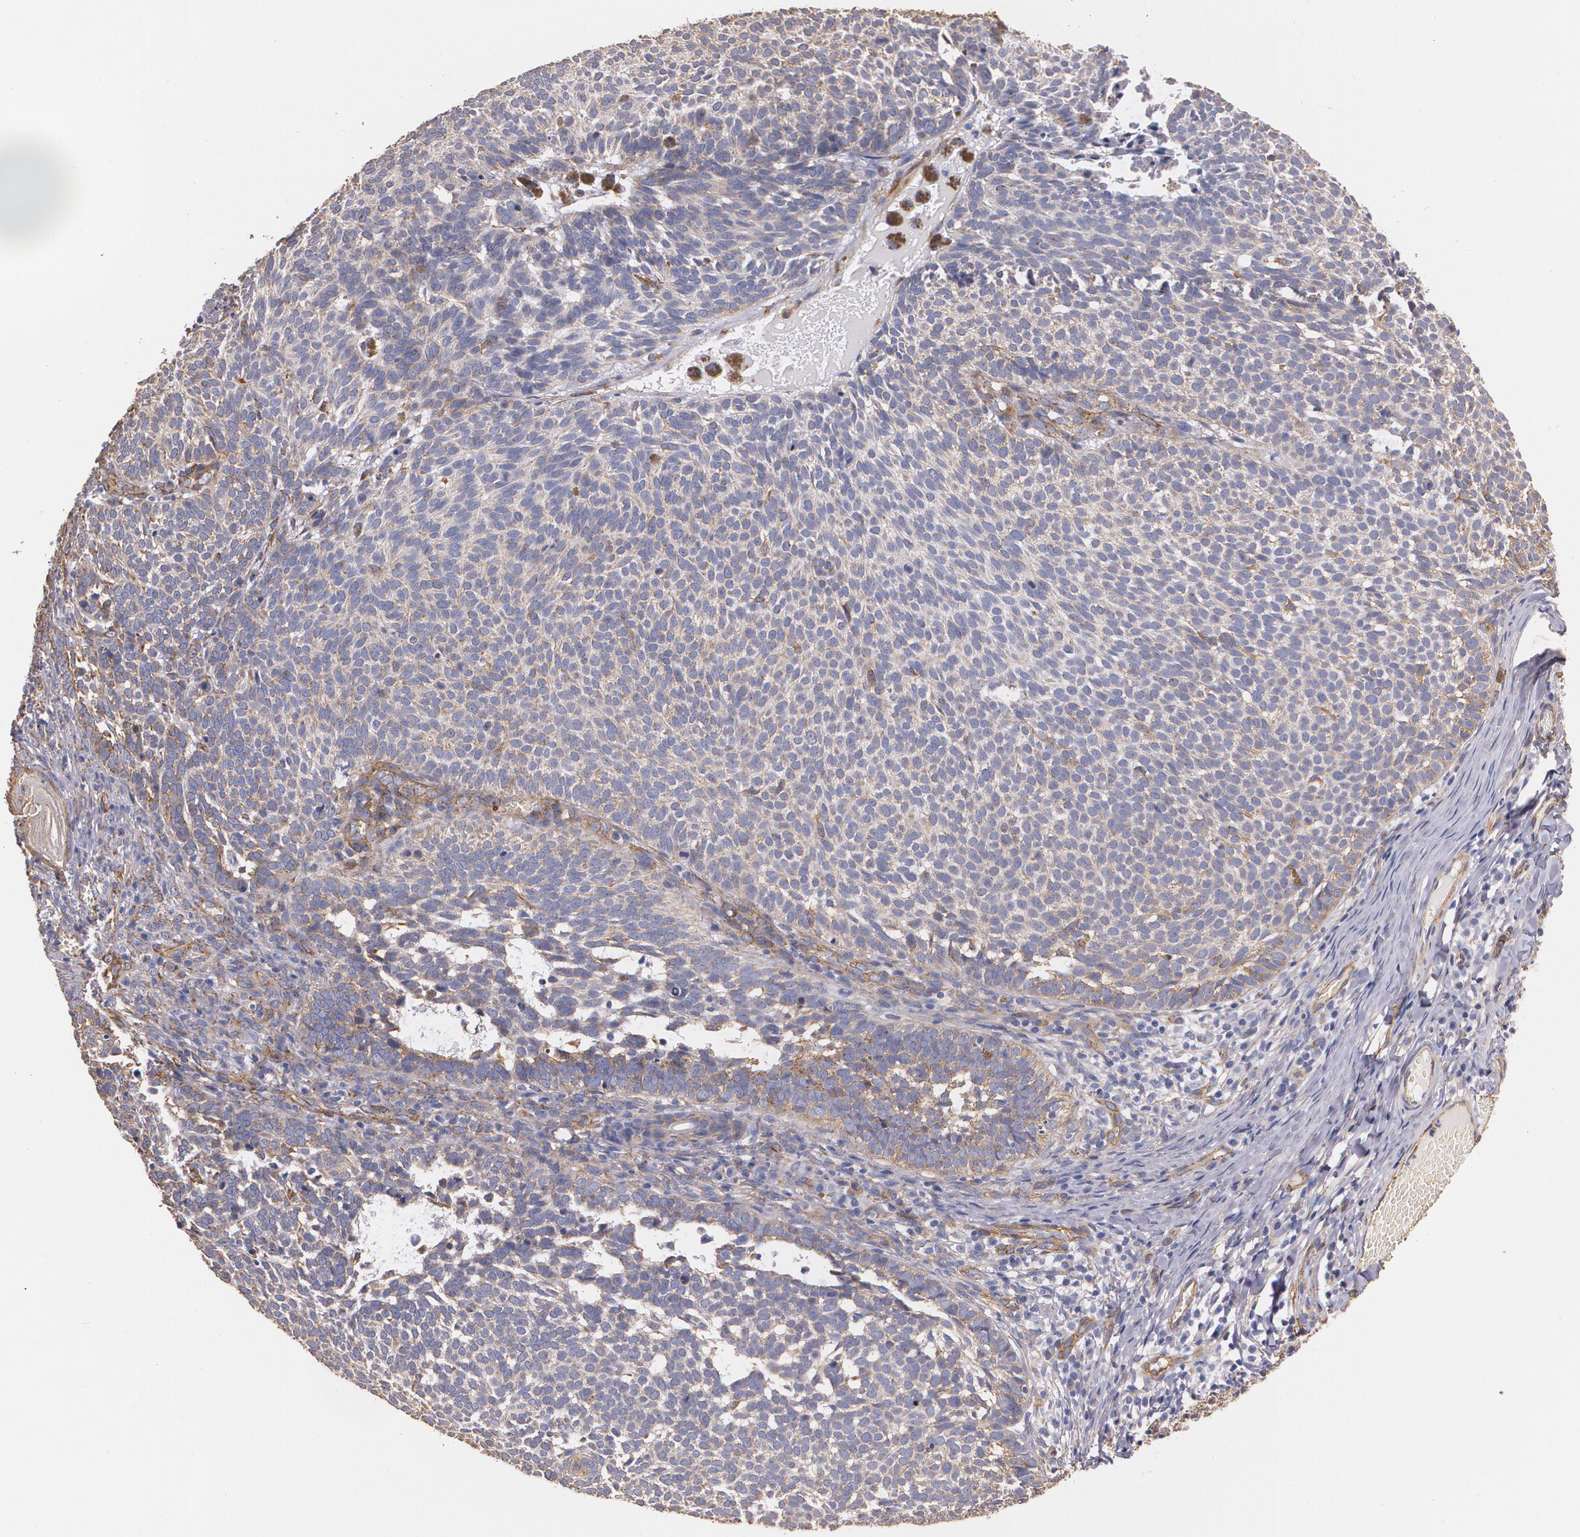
{"staining": {"intensity": "weak", "quantity": "25%-75%", "location": "cytoplasmic/membranous"}, "tissue": "skin cancer", "cell_type": "Tumor cells", "image_type": "cancer", "snomed": [{"axis": "morphology", "description": "Basal cell carcinoma"}, {"axis": "topography", "description": "Skin"}], "caption": "There is low levels of weak cytoplasmic/membranous positivity in tumor cells of skin basal cell carcinoma, as demonstrated by immunohistochemical staining (brown color).", "gene": "TJP1", "patient": {"sex": "male", "age": 63}}